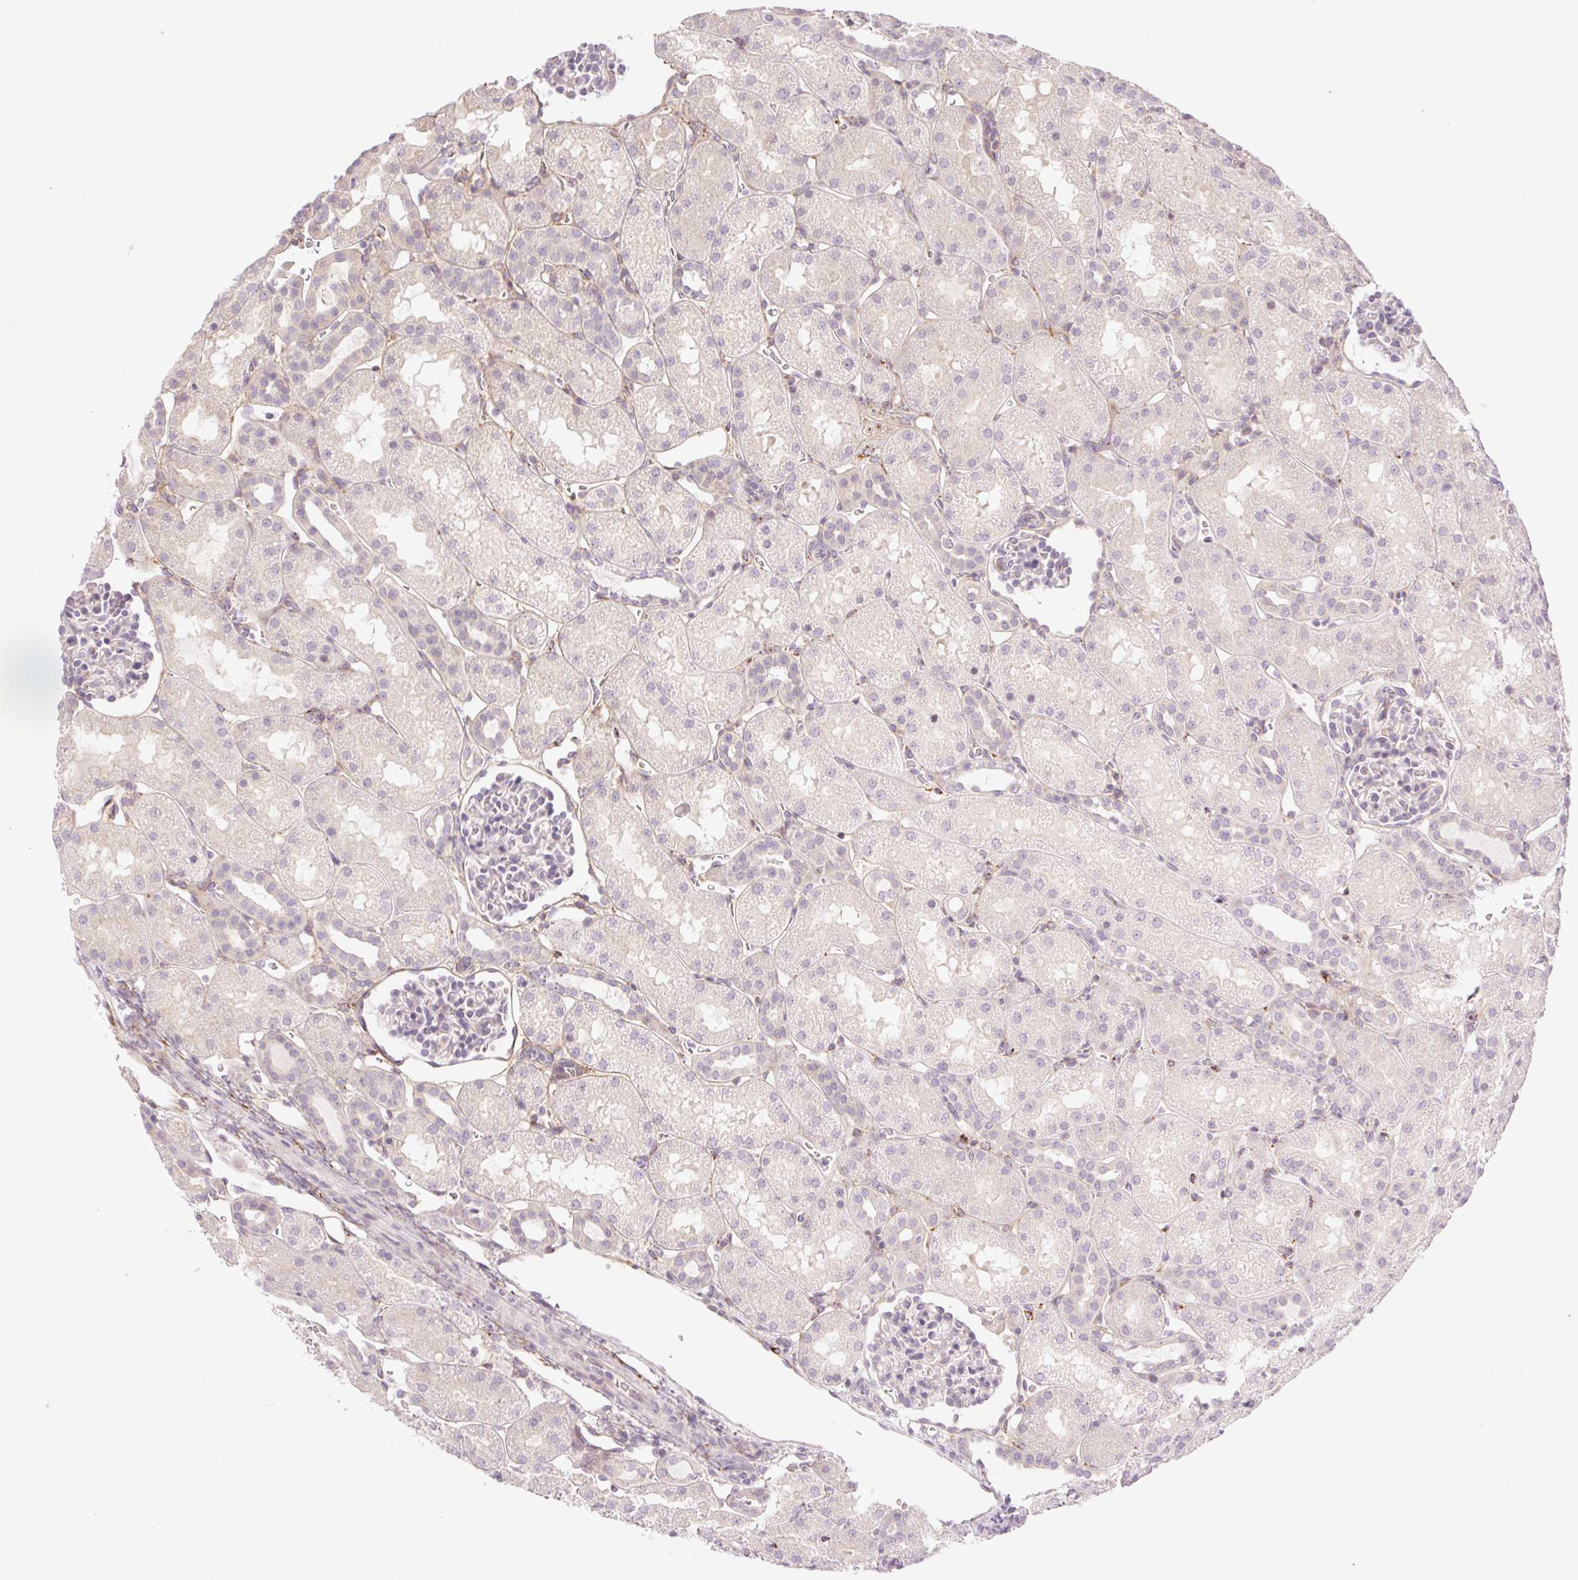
{"staining": {"intensity": "negative", "quantity": "none", "location": "none"}, "tissue": "kidney", "cell_type": "Cells in glomeruli", "image_type": "normal", "snomed": [{"axis": "morphology", "description": "Normal tissue, NOS"}, {"axis": "topography", "description": "Kidney"}], "caption": "This image is of normal kidney stained with IHC to label a protein in brown with the nuclei are counter-stained blue. There is no expression in cells in glomeruli. The staining is performed using DAB brown chromogen with nuclei counter-stained in using hematoxylin.", "gene": "COL5A1", "patient": {"sex": "male", "age": 2}}